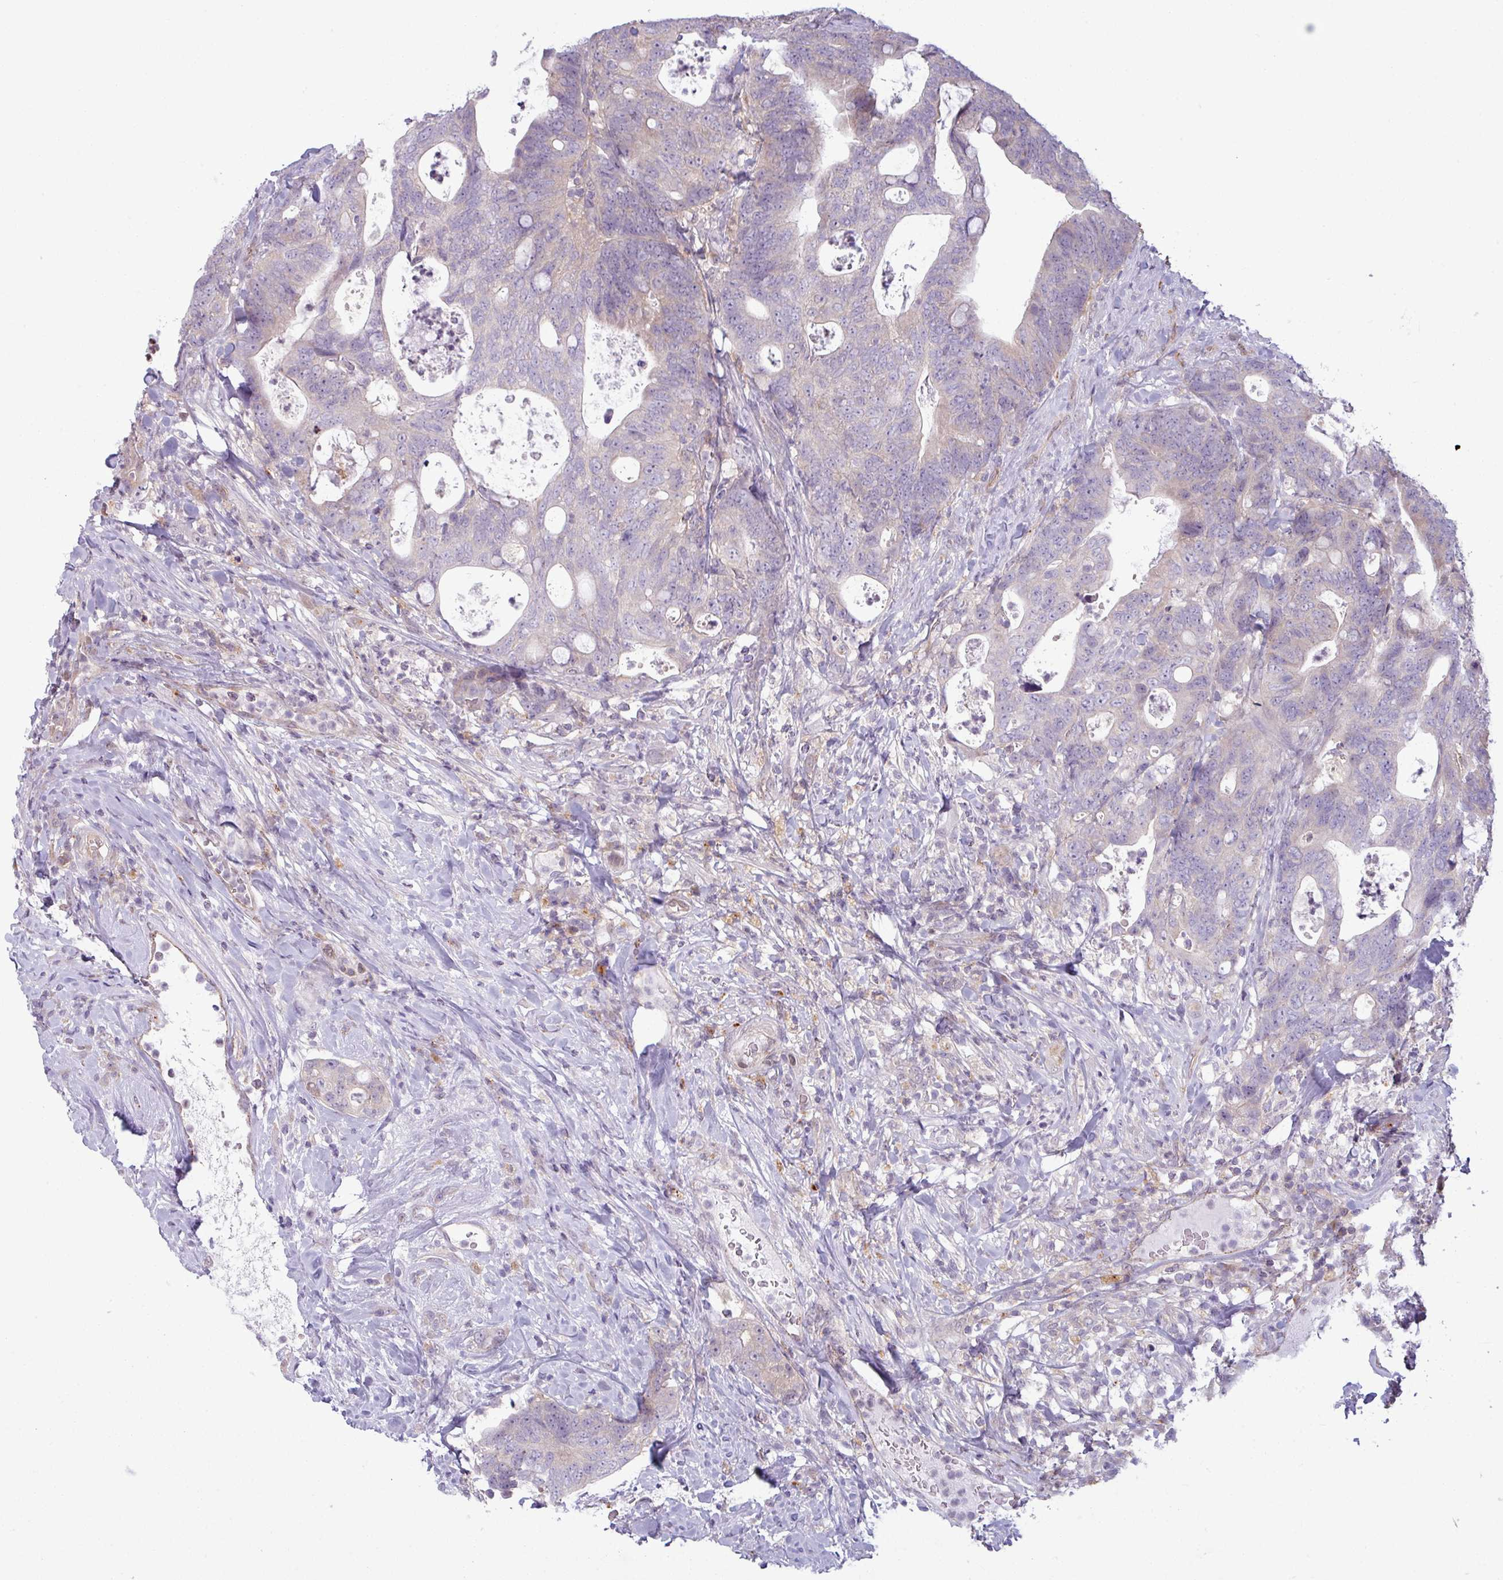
{"staining": {"intensity": "weak", "quantity": "<25%", "location": "cytoplasmic/membranous"}, "tissue": "colorectal cancer", "cell_type": "Tumor cells", "image_type": "cancer", "snomed": [{"axis": "morphology", "description": "Adenocarcinoma, NOS"}, {"axis": "topography", "description": "Colon"}], "caption": "Tumor cells are negative for protein expression in human colorectal cancer (adenocarcinoma).", "gene": "CCDC144A", "patient": {"sex": "female", "age": 82}}